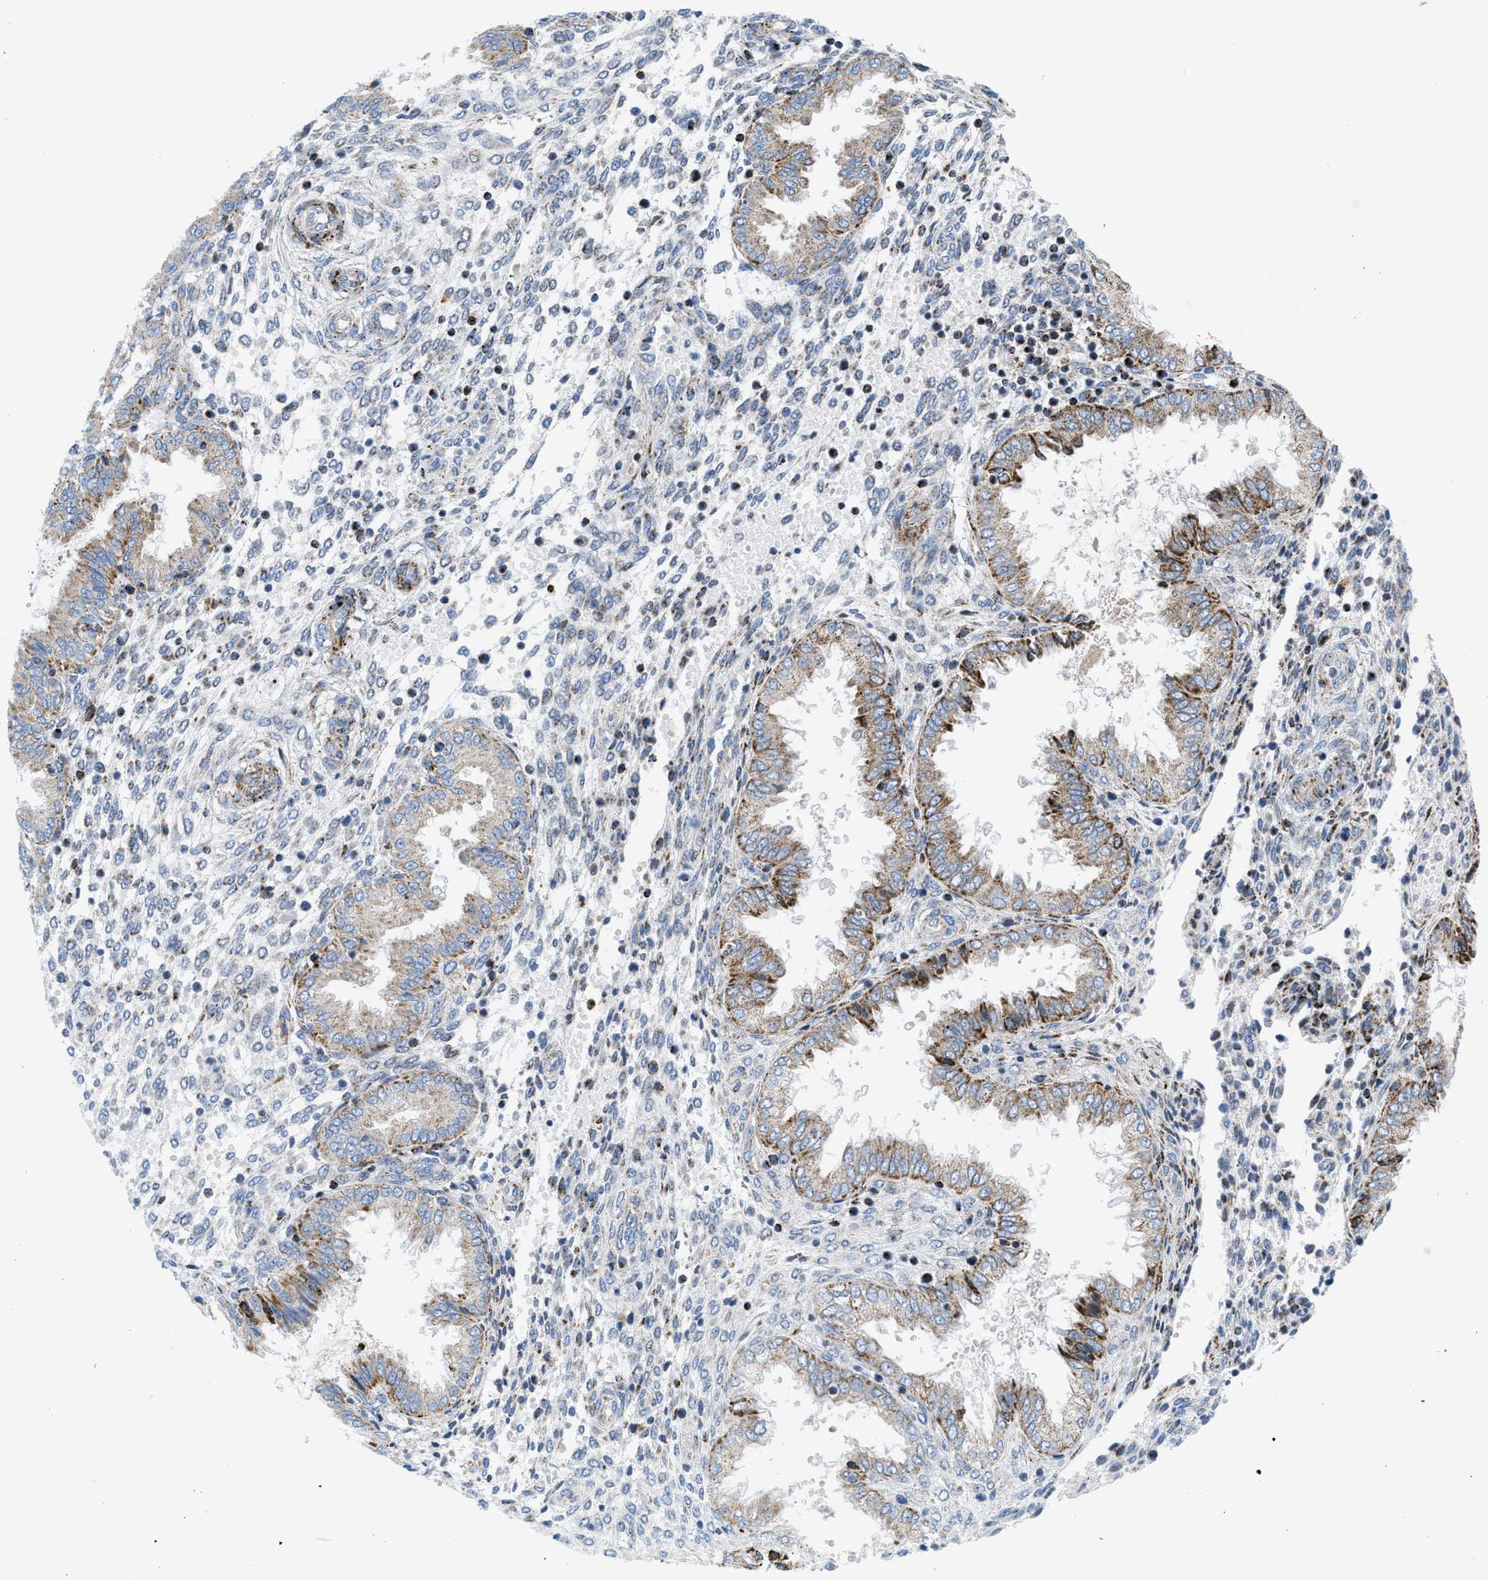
{"staining": {"intensity": "moderate", "quantity": "<25%", "location": "cytoplasmic/membranous"}, "tissue": "endometrium", "cell_type": "Cells in endometrial stroma", "image_type": "normal", "snomed": [{"axis": "morphology", "description": "Normal tissue, NOS"}, {"axis": "topography", "description": "Endometrium"}], "caption": "A high-resolution histopathology image shows immunohistochemistry (IHC) staining of benign endometrium, which shows moderate cytoplasmic/membranous positivity in approximately <25% of cells in endometrial stroma.", "gene": "RBBP9", "patient": {"sex": "female", "age": 33}}